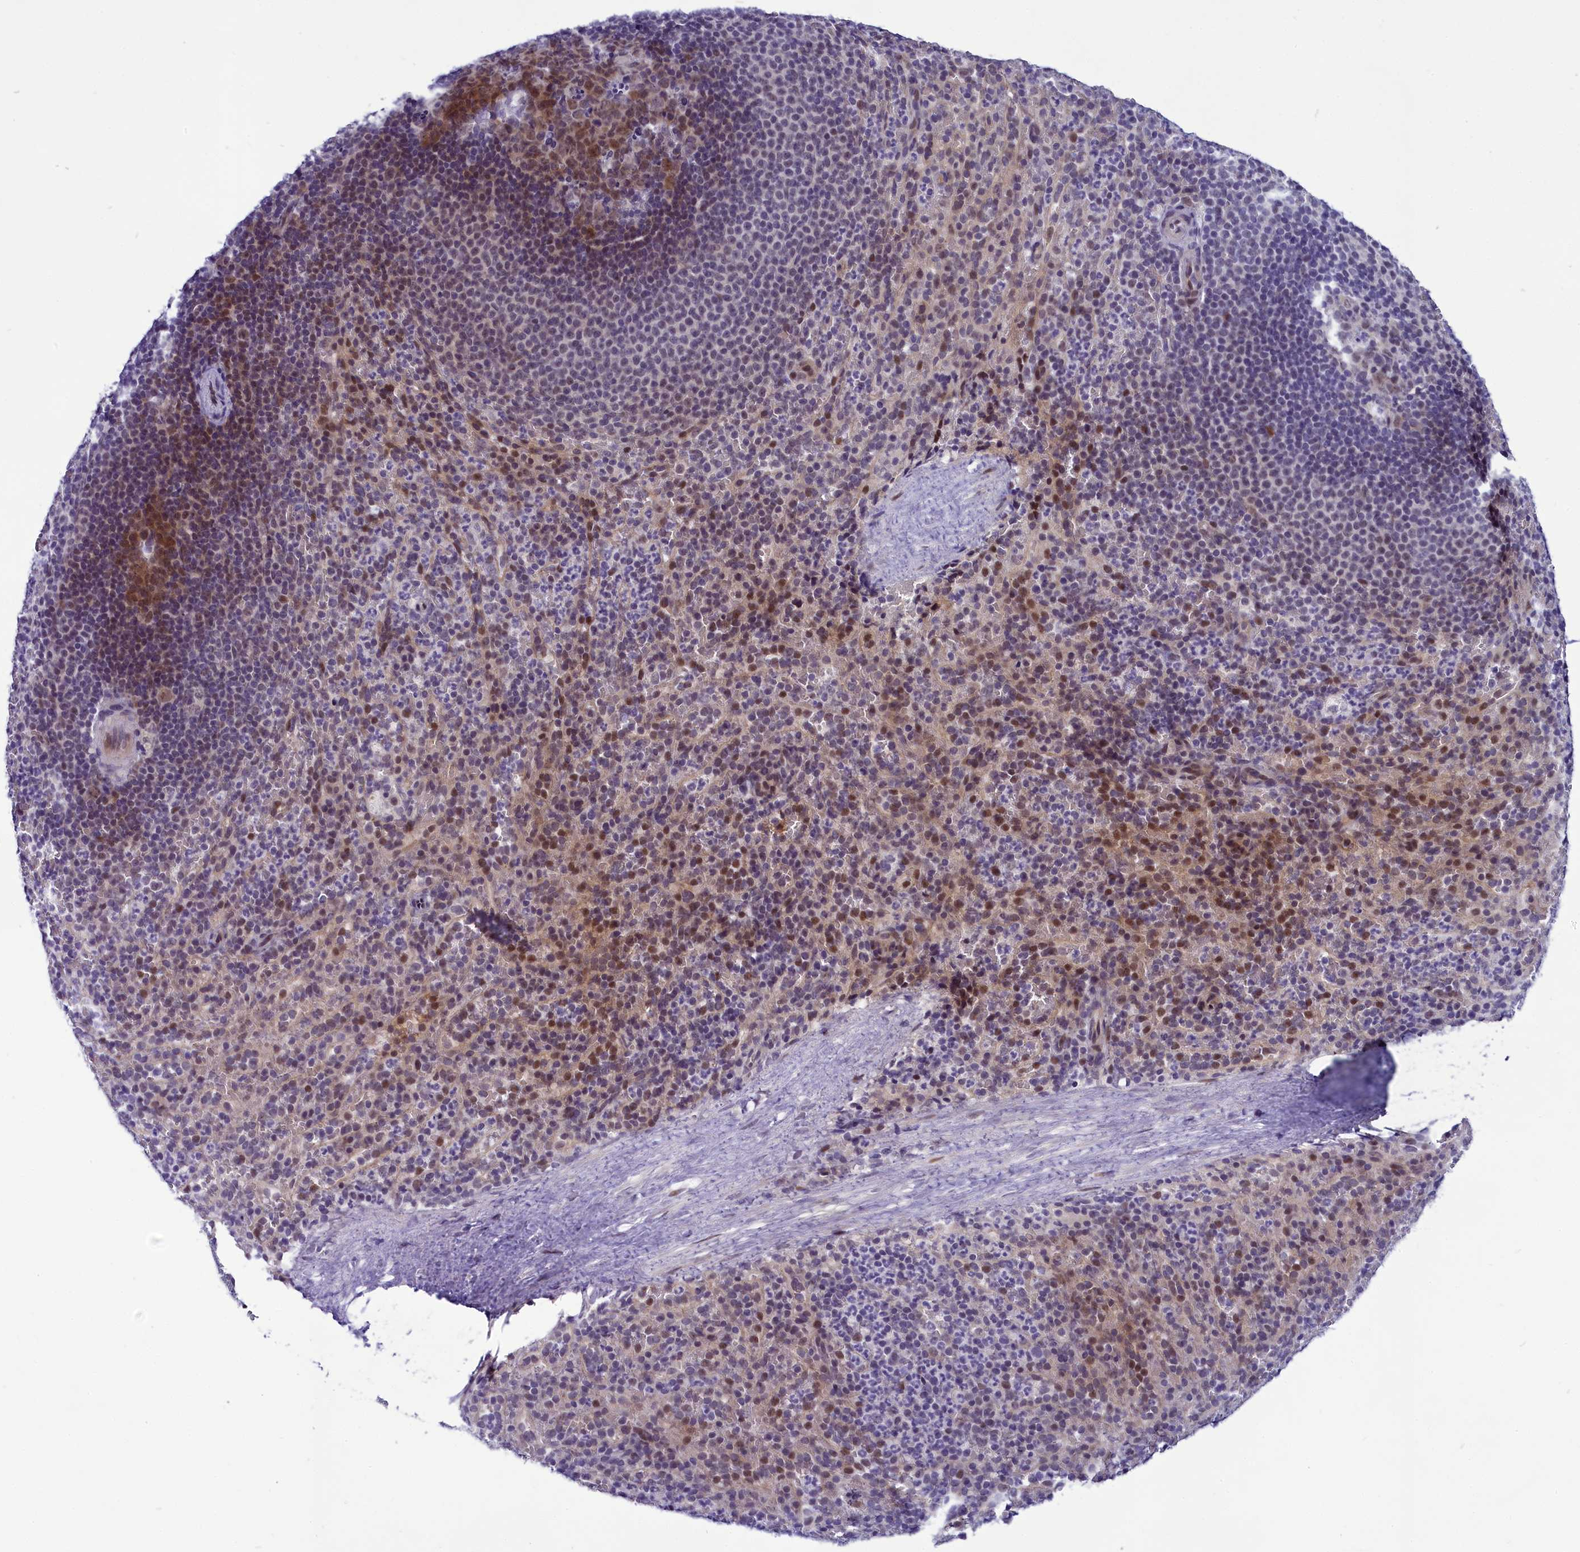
{"staining": {"intensity": "moderate", "quantity": "<25%", "location": "nuclear"}, "tissue": "spleen", "cell_type": "Cells in red pulp", "image_type": "normal", "snomed": [{"axis": "morphology", "description": "Normal tissue, NOS"}, {"axis": "topography", "description": "Spleen"}], "caption": "This micrograph demonstrates unremarkable spleen stained with immunohistochemistry to label a protein in brown. The nuclear of cells in red pulp show moderate positivity for the protein. Nuclei are counter-stained blue.", "gene": "CCDC106", "patient": {"sex": "female", "age": 21}}